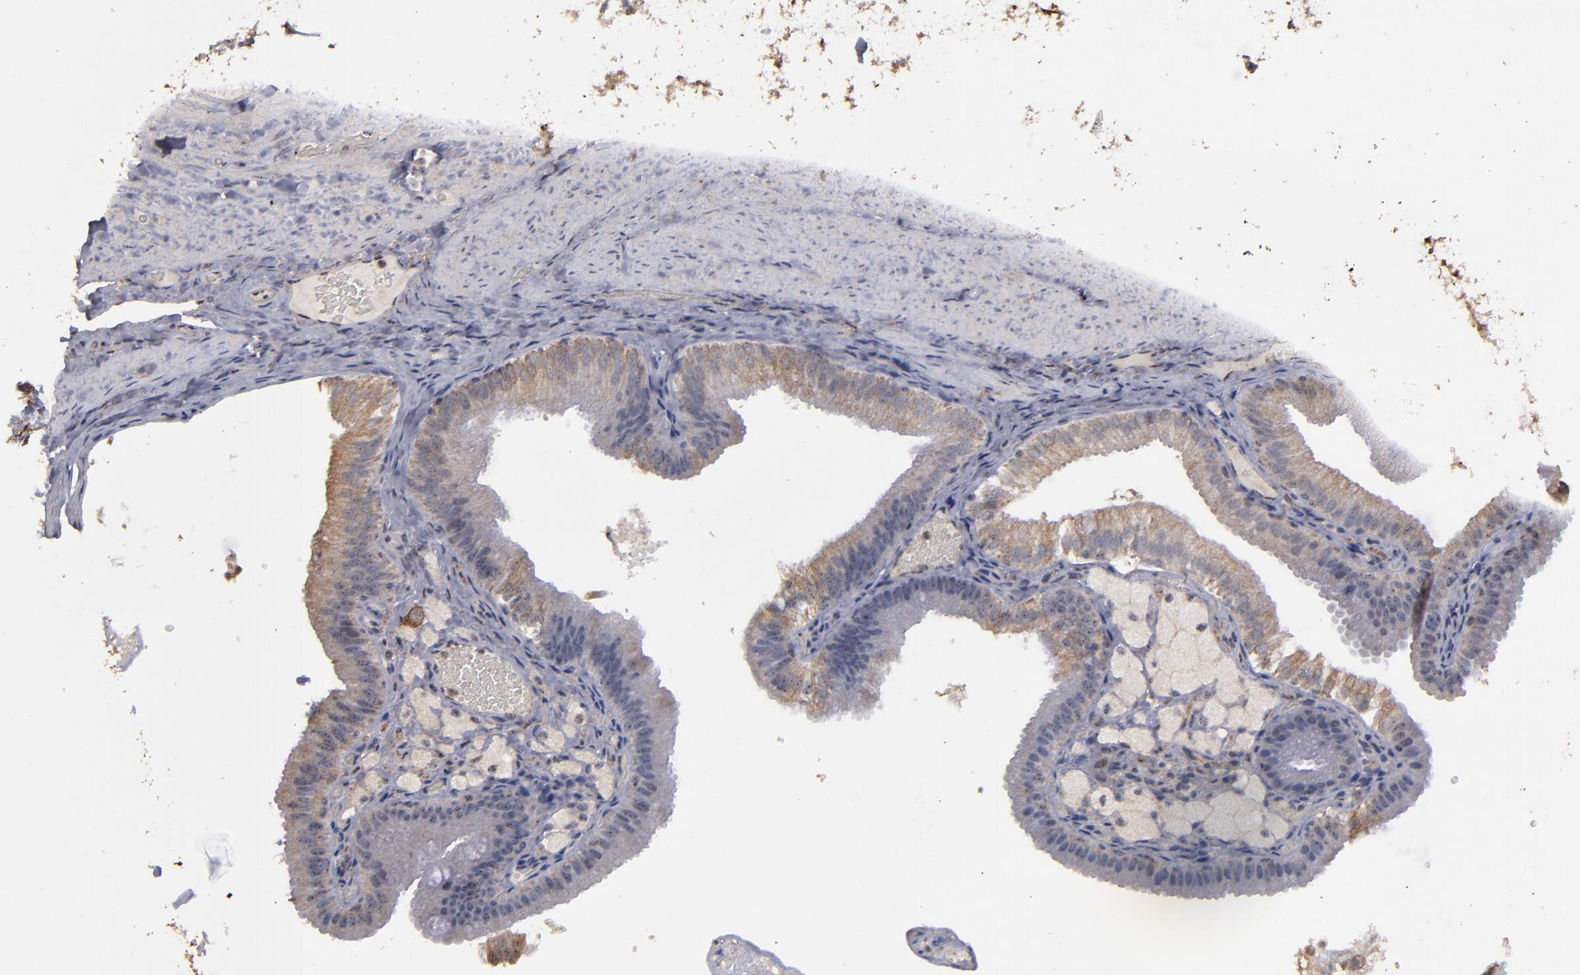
{"staining": {"intensity": "moderate", "quantity": ">75%", "location": "cytoplasmic/membranous"}, "tissue": "gallbladder", "cell_type": "Glandular cells", "image_type": "normal", "snomed": [{"axis": "morphology", "description": "Normal tissue, NOS"}, {"axis": "topography", "description": "Gallbladder"}], "caption": "IHC image of unremarkable gallbladder stained for a protein (brown), which demonstrates medium levels of moderate cytoplasmic/membranous staining in approximately >75% of glandular cells.", "gene": "CD55", "patient": {"sex": "female", "age": 24}}